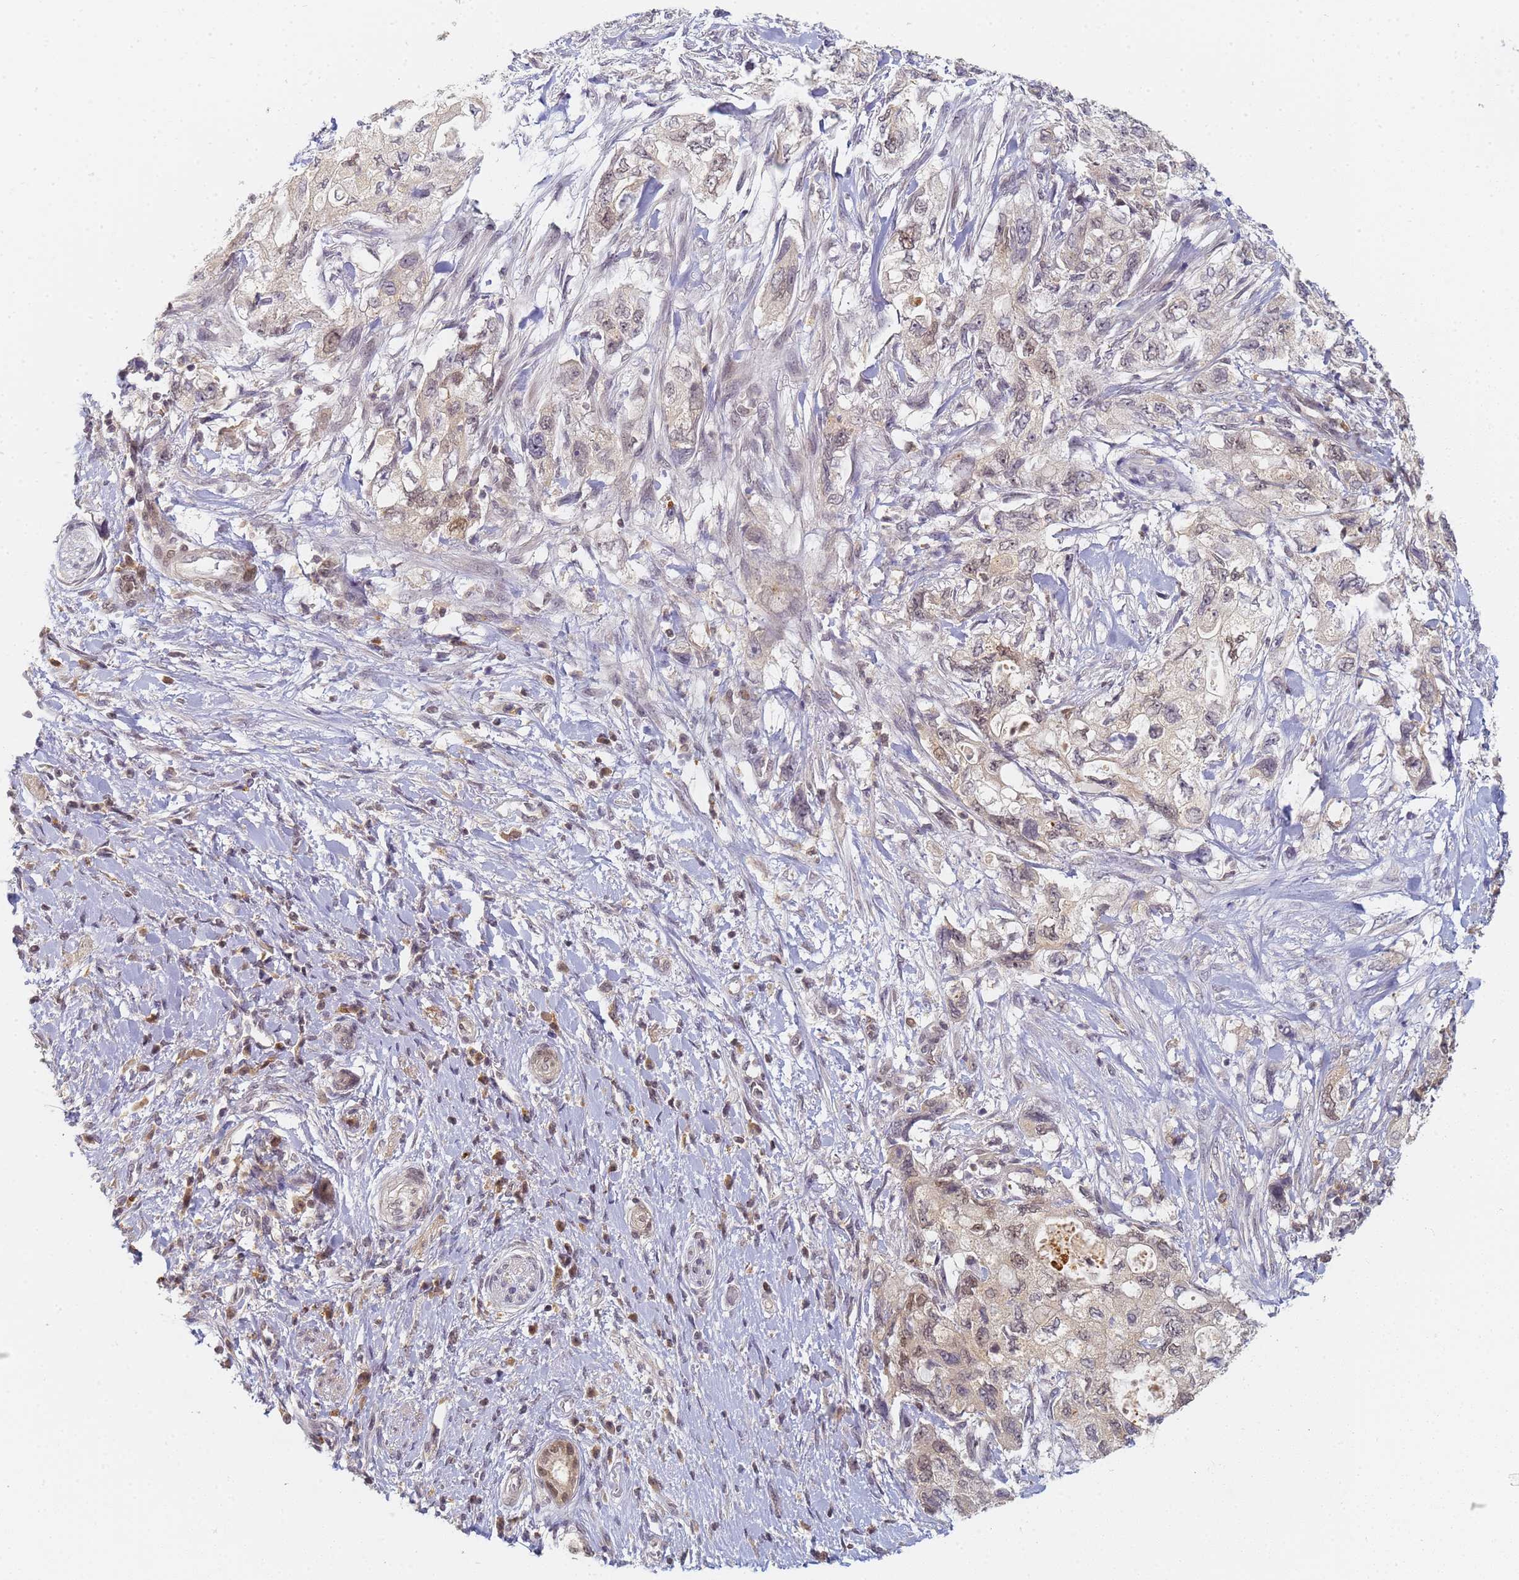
{"staining": {"intensity": "weak", "quantity": "<25%", "location": "nuclear"}, "tissue": "pancreatic cancer", "cell_type": "Tumor cells", "image_type": "cancer", "snomed": [{"axis": "morphology", "description": "Adenocarcinoma, NOS"}, {"axis": "topography", "description": "Pancreas"}], "caption": "Immunohistochemistry (IHC) image of pancreatic cancer (adenocarcinoma) stained for a protein (brown), which exhibits no expression in tumor cells.", "gene": "HMCES", "patient": {"sex": "female", "age": 73}}